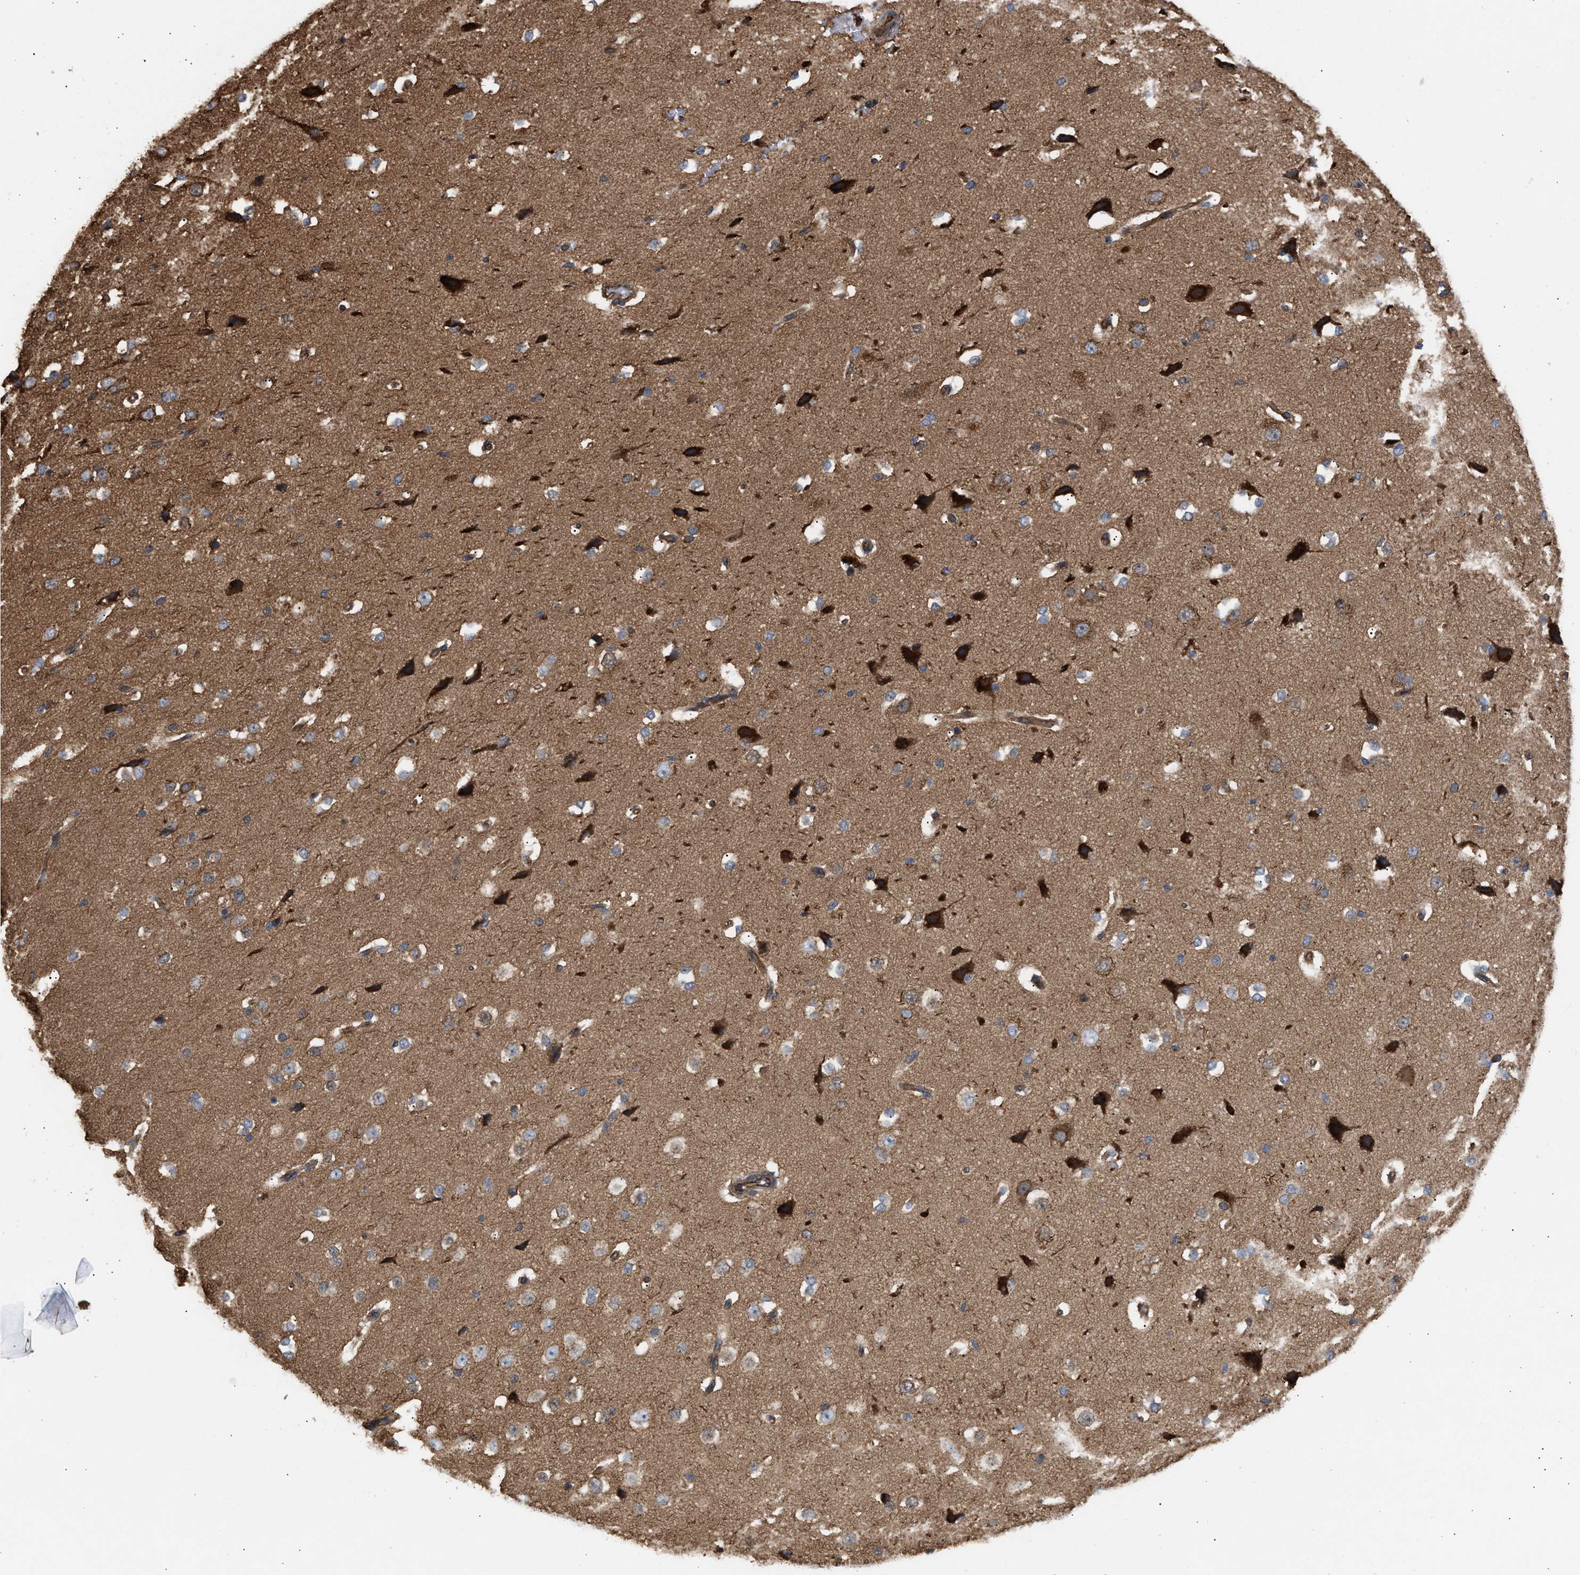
{"staining": {"intensity": "strong", "quantity": "25%-75%", "location": "cytoplasmic/membranous"}, "tissue": "cerebral cortex", "cell_type": "Endothelial cells", "image_type": "normal", "snomed": [{"axis": "morphology", "description": "Normal tissue, NOS"}, {"axis": "morphology", "description": "Developmental malformation"}, {"axis": "topography", "description": "Cerebral cortex"}], "caption": "DAB immunohistochemical staining of benign cerebral cortex demonstrates strong cytoplasmic/membranous protein expression in approximately 25%-75% of endothelial cells. (DAB (3,3'-diaminobenzidine) = brown stain, brightfield microscopy at high magnification).", "gene": "EPS15L1", "patient": {"sex": "female", "age": 30}}